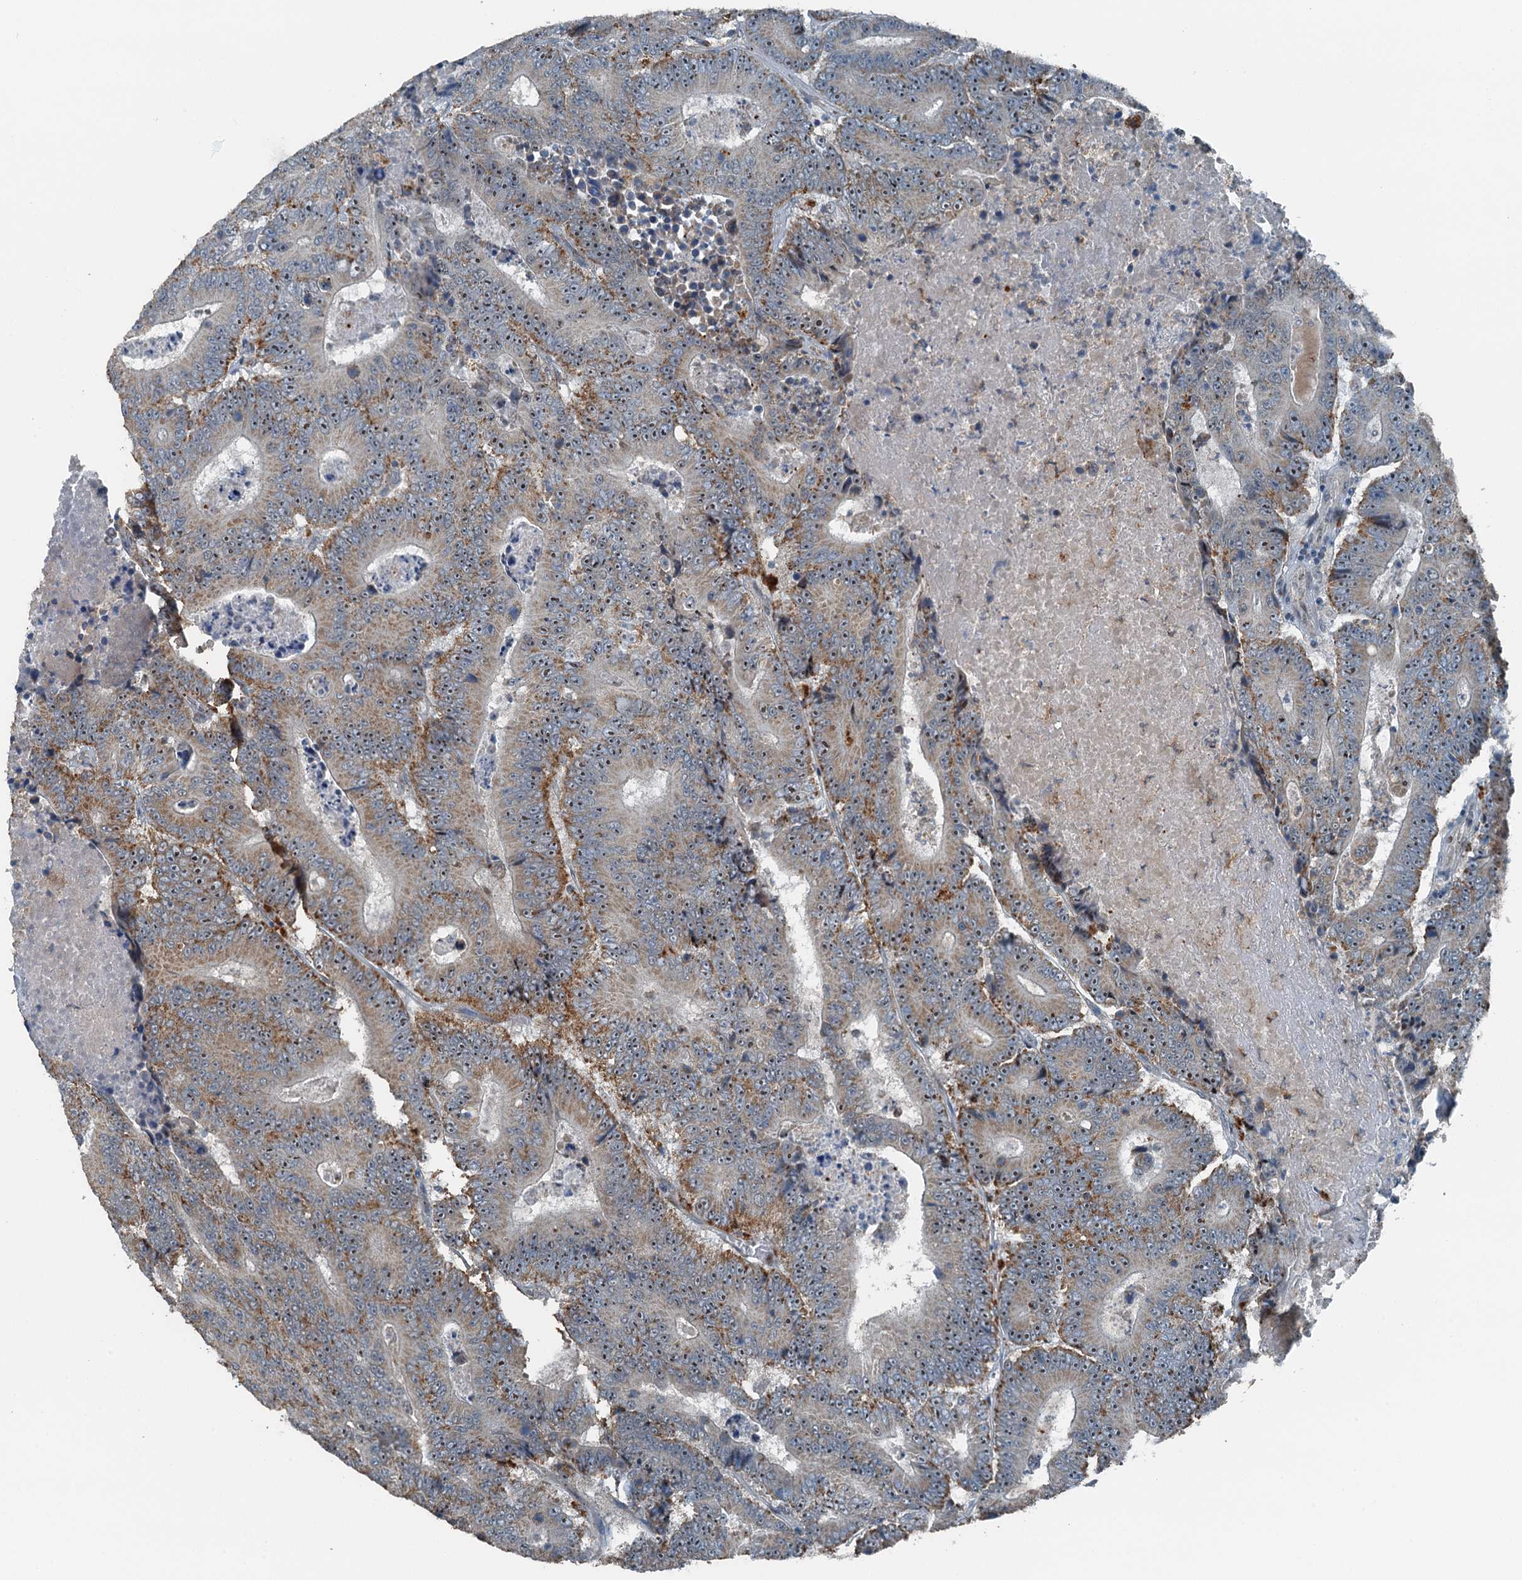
{"staining": {"intensity": "moderate", "quantity": "25%-75%", "location": "cytoplasmic/membranous"}, "tissue": "colorectal cancer", "cell_type": "Tumor cells", "image_type": "cancer", "snomed": [{"axis": "morphology", "description": "Adenocarcinoma, NOS"}, {"axis": "topography", "description": "Colon"}], "caption": "Moderate cytoplasmic/membranous positivity is present in approximately 25%-75% of tumor cells in colorectal adenocarcinoma. The staining is performed using DAB brown chromogen to label protein expression. The nuclei are counter-stained blue using hematoxylin.", "gene": "BMERB1", "patient": {"sex": "male", "age": 83}}